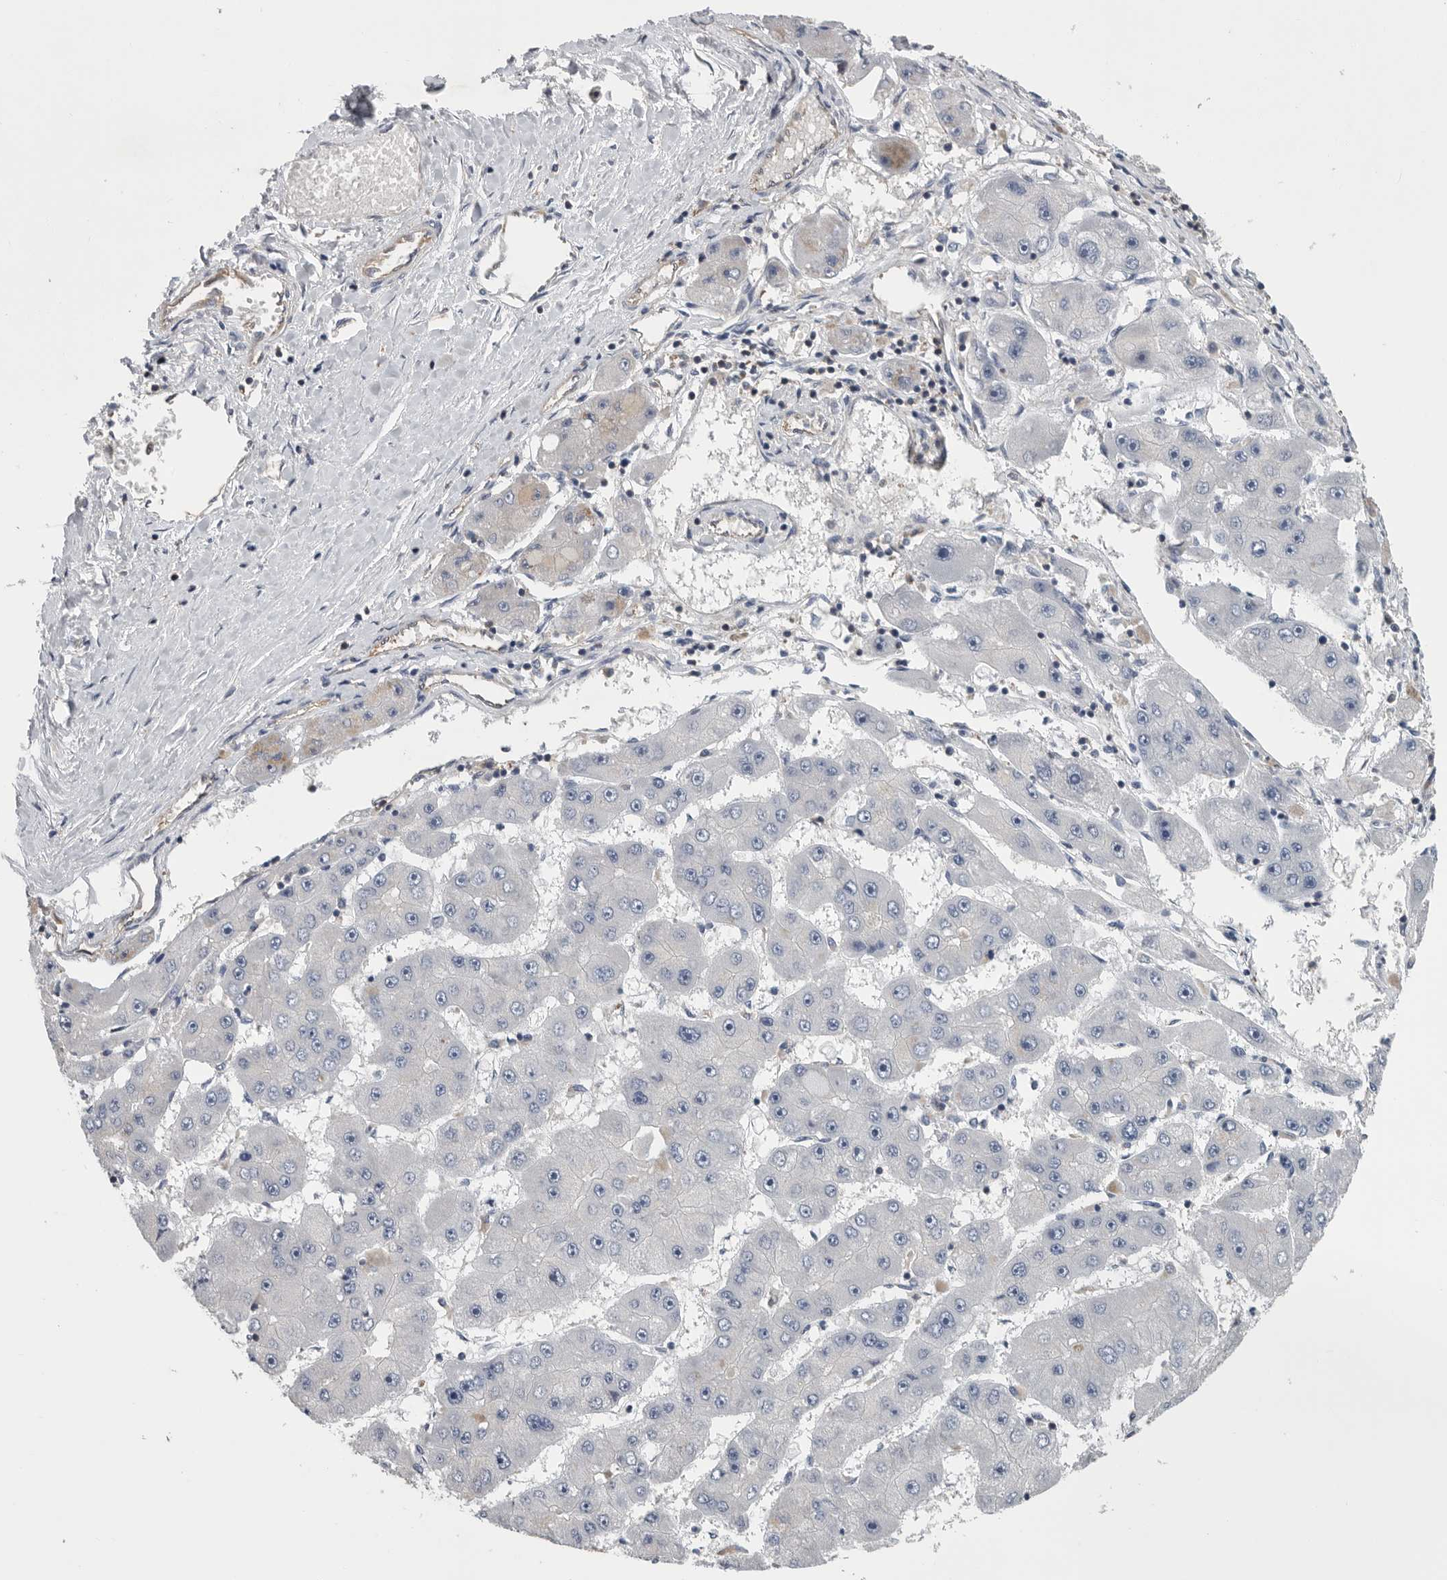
{"staining": {"intensity": "negative", "quantity": "none", "location": "none"}, "tissue": "liver cancer", "cell_type": "Tumor cells", "image_type": "cancer", "snomed": [{"axis": "morphology", "description": "Carcinoma, Hepatocellular, NOS"}, {"axis": "topography", "description": "Liver"}], "caption": "Immunohistochemistry (IHC) of liver cancer reveals no expression in tumor cells.", "gene": "PDCD4", "patient": {"sex": "female", "age": 61}}